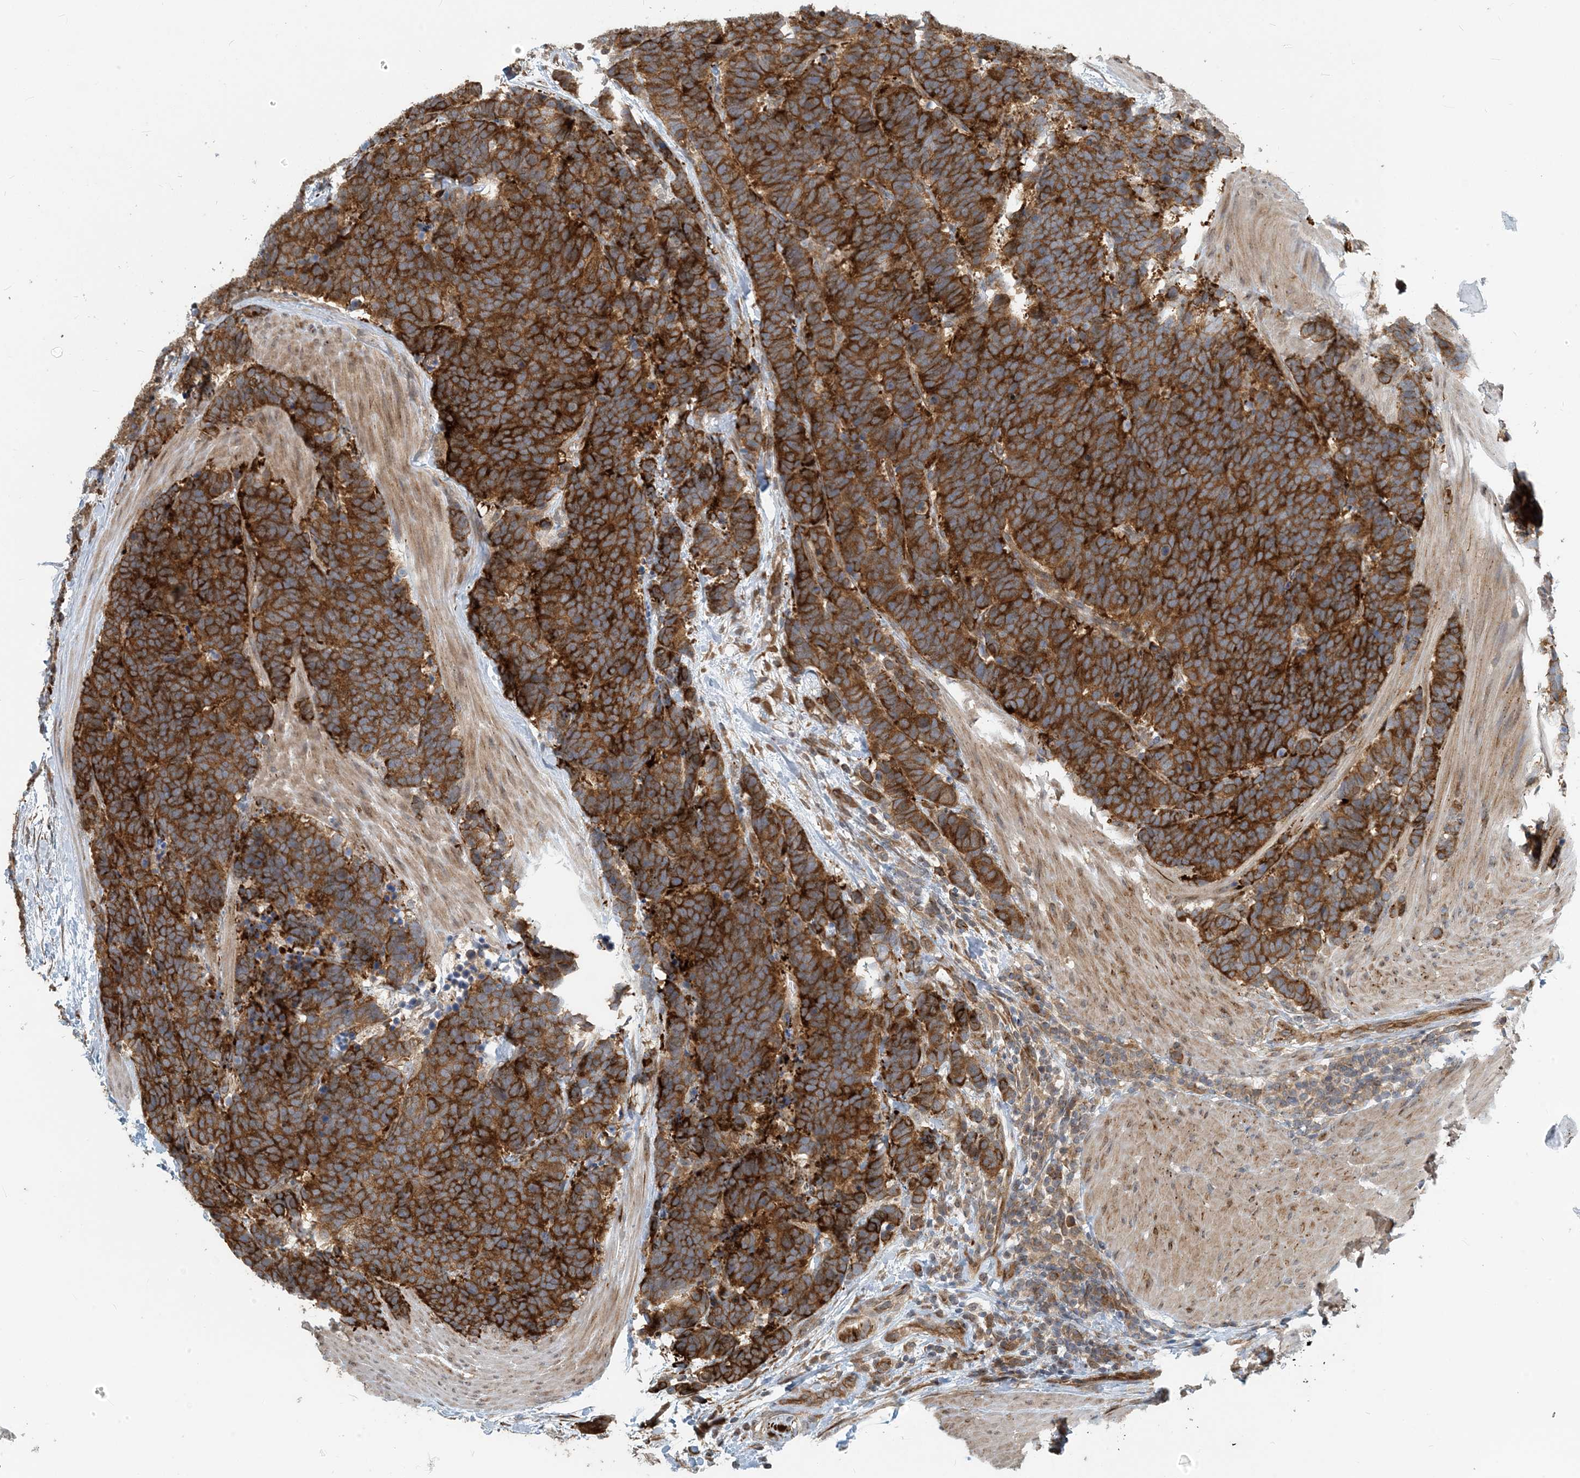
{"staining": {"intensity": "strong", "quantity": ">75%", "location": "cytoplasmic/membranous"}, "tissue": "carcinoid", "cell_type": "Tumor cells", "image_type": "cancer", "snomed": [{"axis": "morphology", "description": "Carcinoma, NOS"}, {"axis": "morphology", "description": "Carcinoid, malignant, NOS"}, {"axis": "topography", "description": "Urinary bladder"}], "caption": "A brown stain highlights strong cytoplasmic/membranous staining of a protein in malignant carcinoid tumor cells.", "gene": "ZBTB3", "patient": {"sex": "male", "age": 57}}